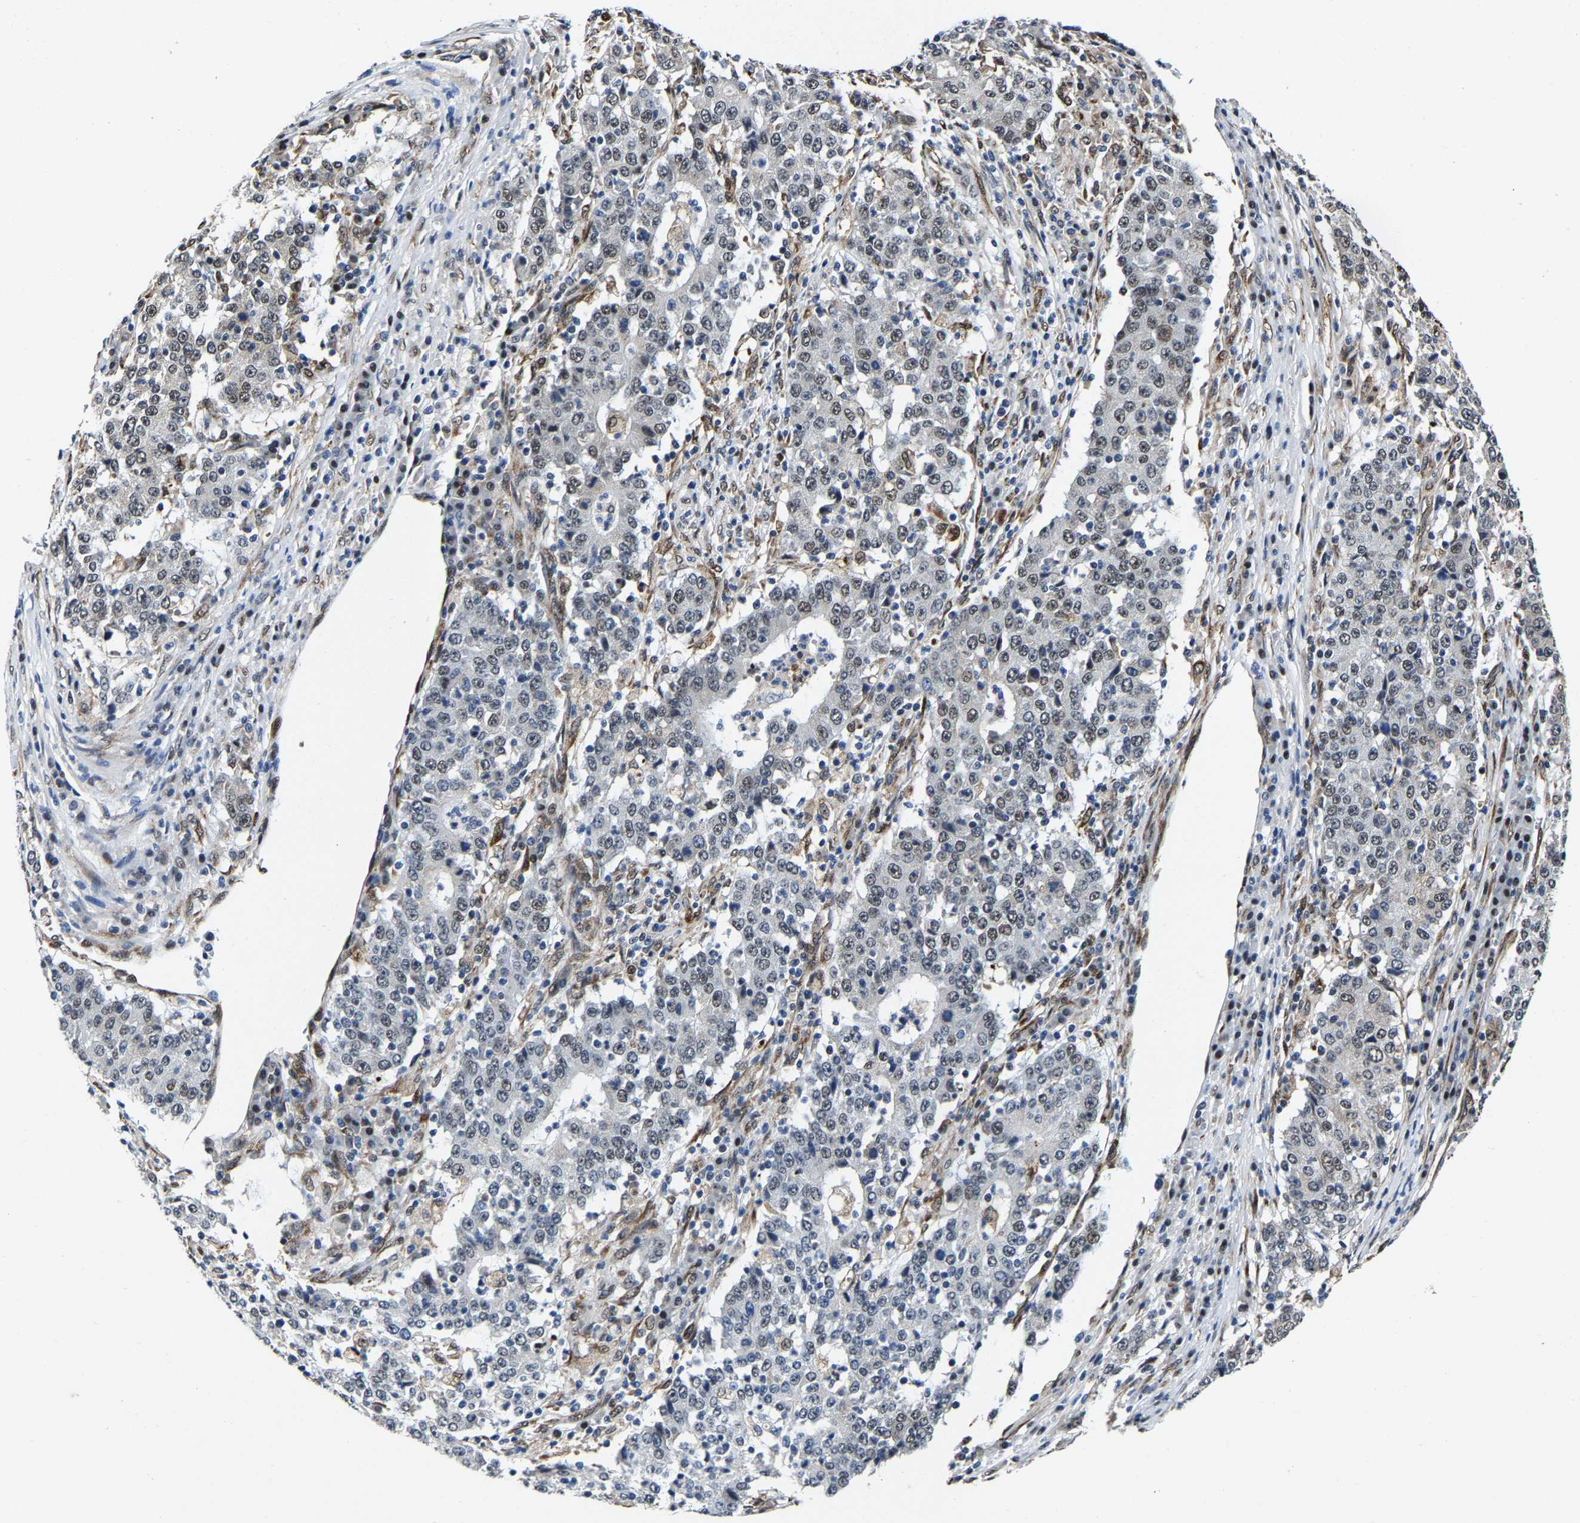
{"staining": {"intensity": "weak", "quantity": "25%-75%", "location": "nuclear"}, "tissue": "stomach cancer", "cell_type": "Tumor cells", "image_type": "cancer", "snomed": [{"axis": "morphology", "description": "Adenocarcinoma, NOS"}, {"axis": "topography", "description": "Stomach"}], "caption": "Protein analysis of stomach cancer tissue reveals weak nuclear staining in about 25%-75% of tumor cells.", "gene": "METTL1", "patient": {"sex": "male", "age": 59}}